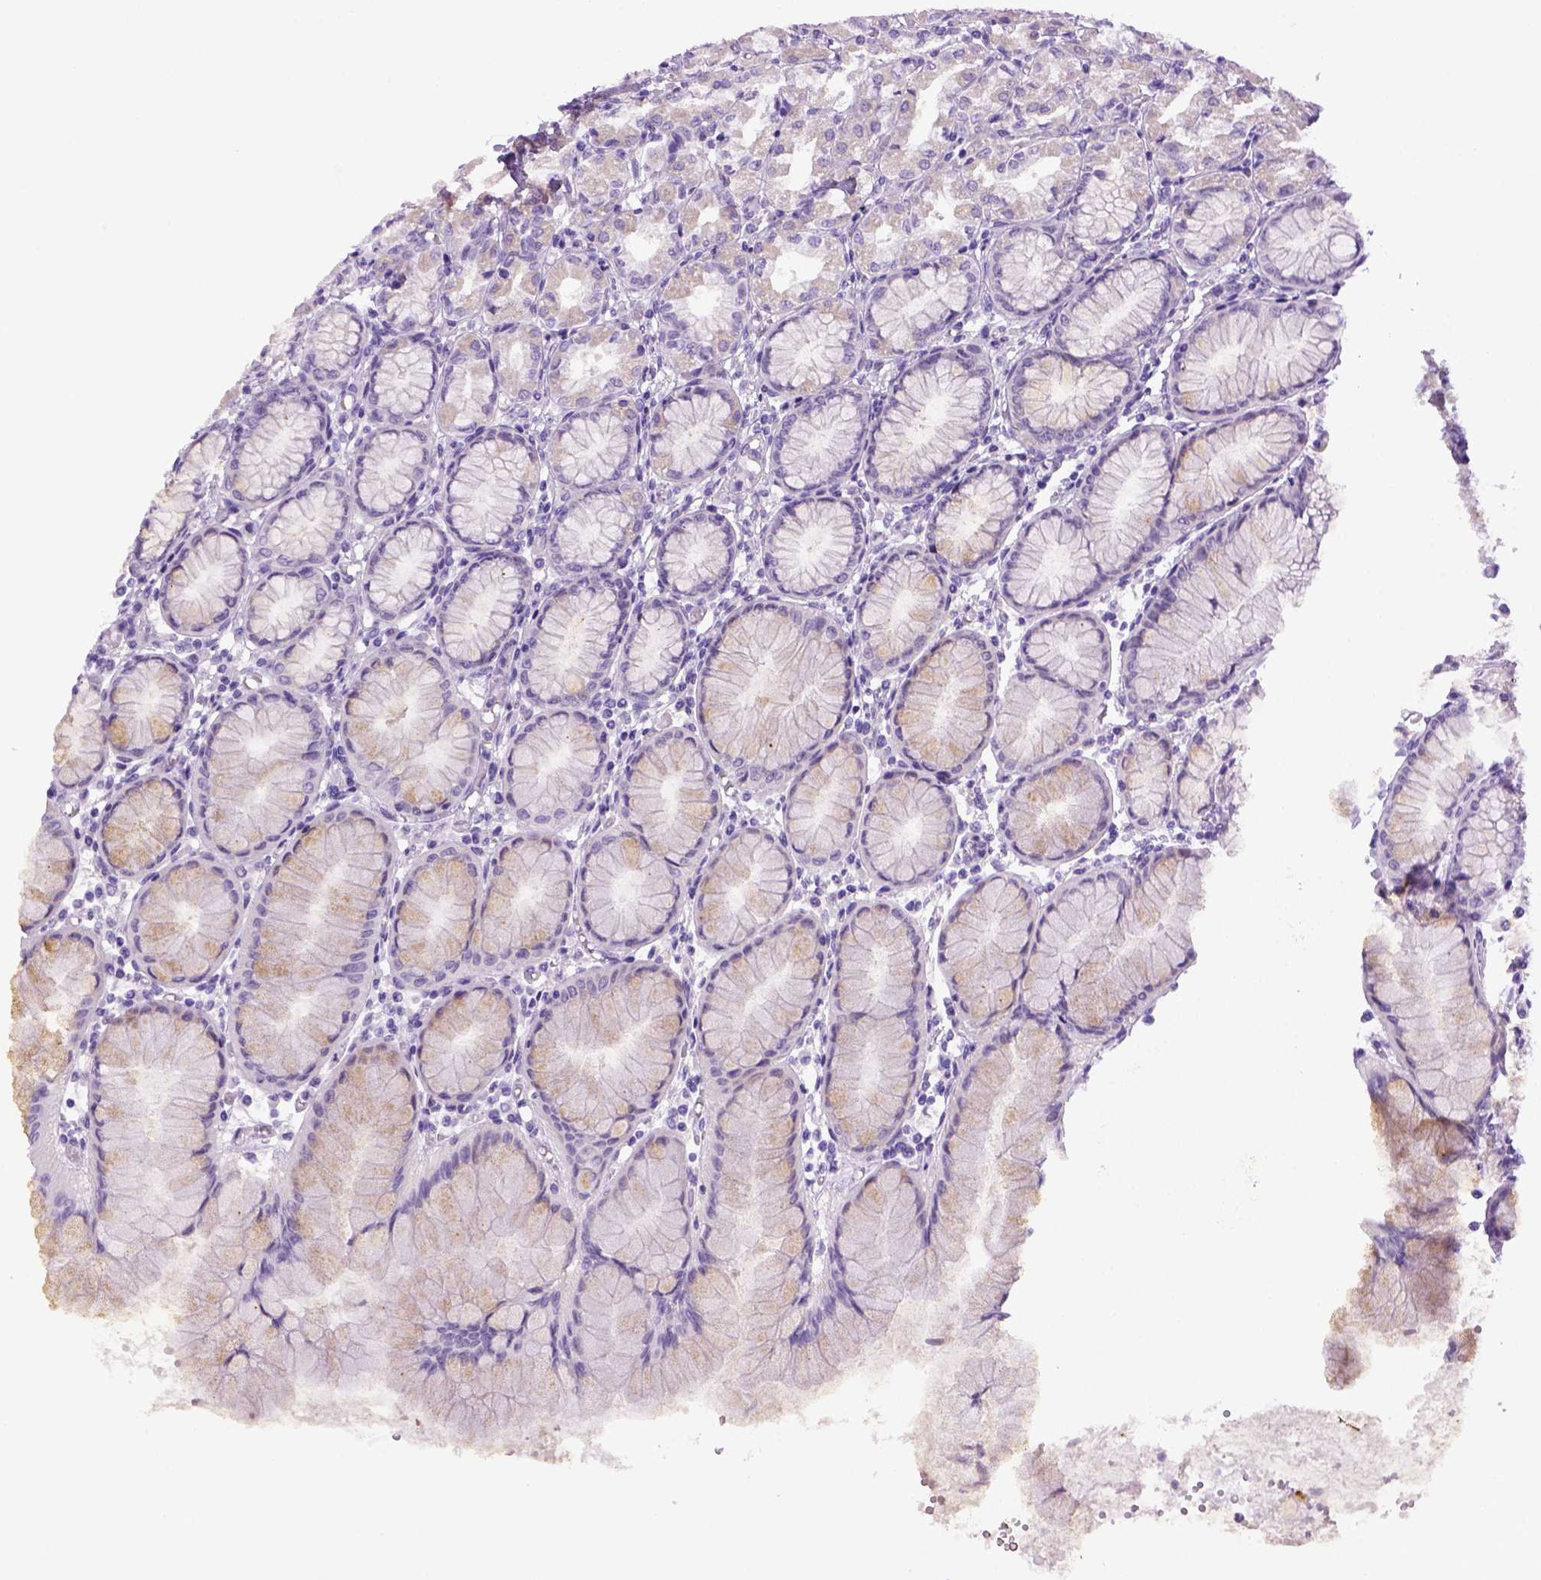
{"staining": {"intensity": "negative", "quantity": "none", "location": "none"}, "tissue": "stomach", "cell_type": "Glandular cells", "image_type": "normal", "snomed": [{"axis": "morphology", "description": "Normal tissue, NOS"}, {"axis": "topography", "description": "Stomach"}], "caption": "Human stomach stained for a protein using immunohistochemistry displays no expression in glandular cells.", "gene": "SGCG", "patient": {"sex": "female", "age": 57}}